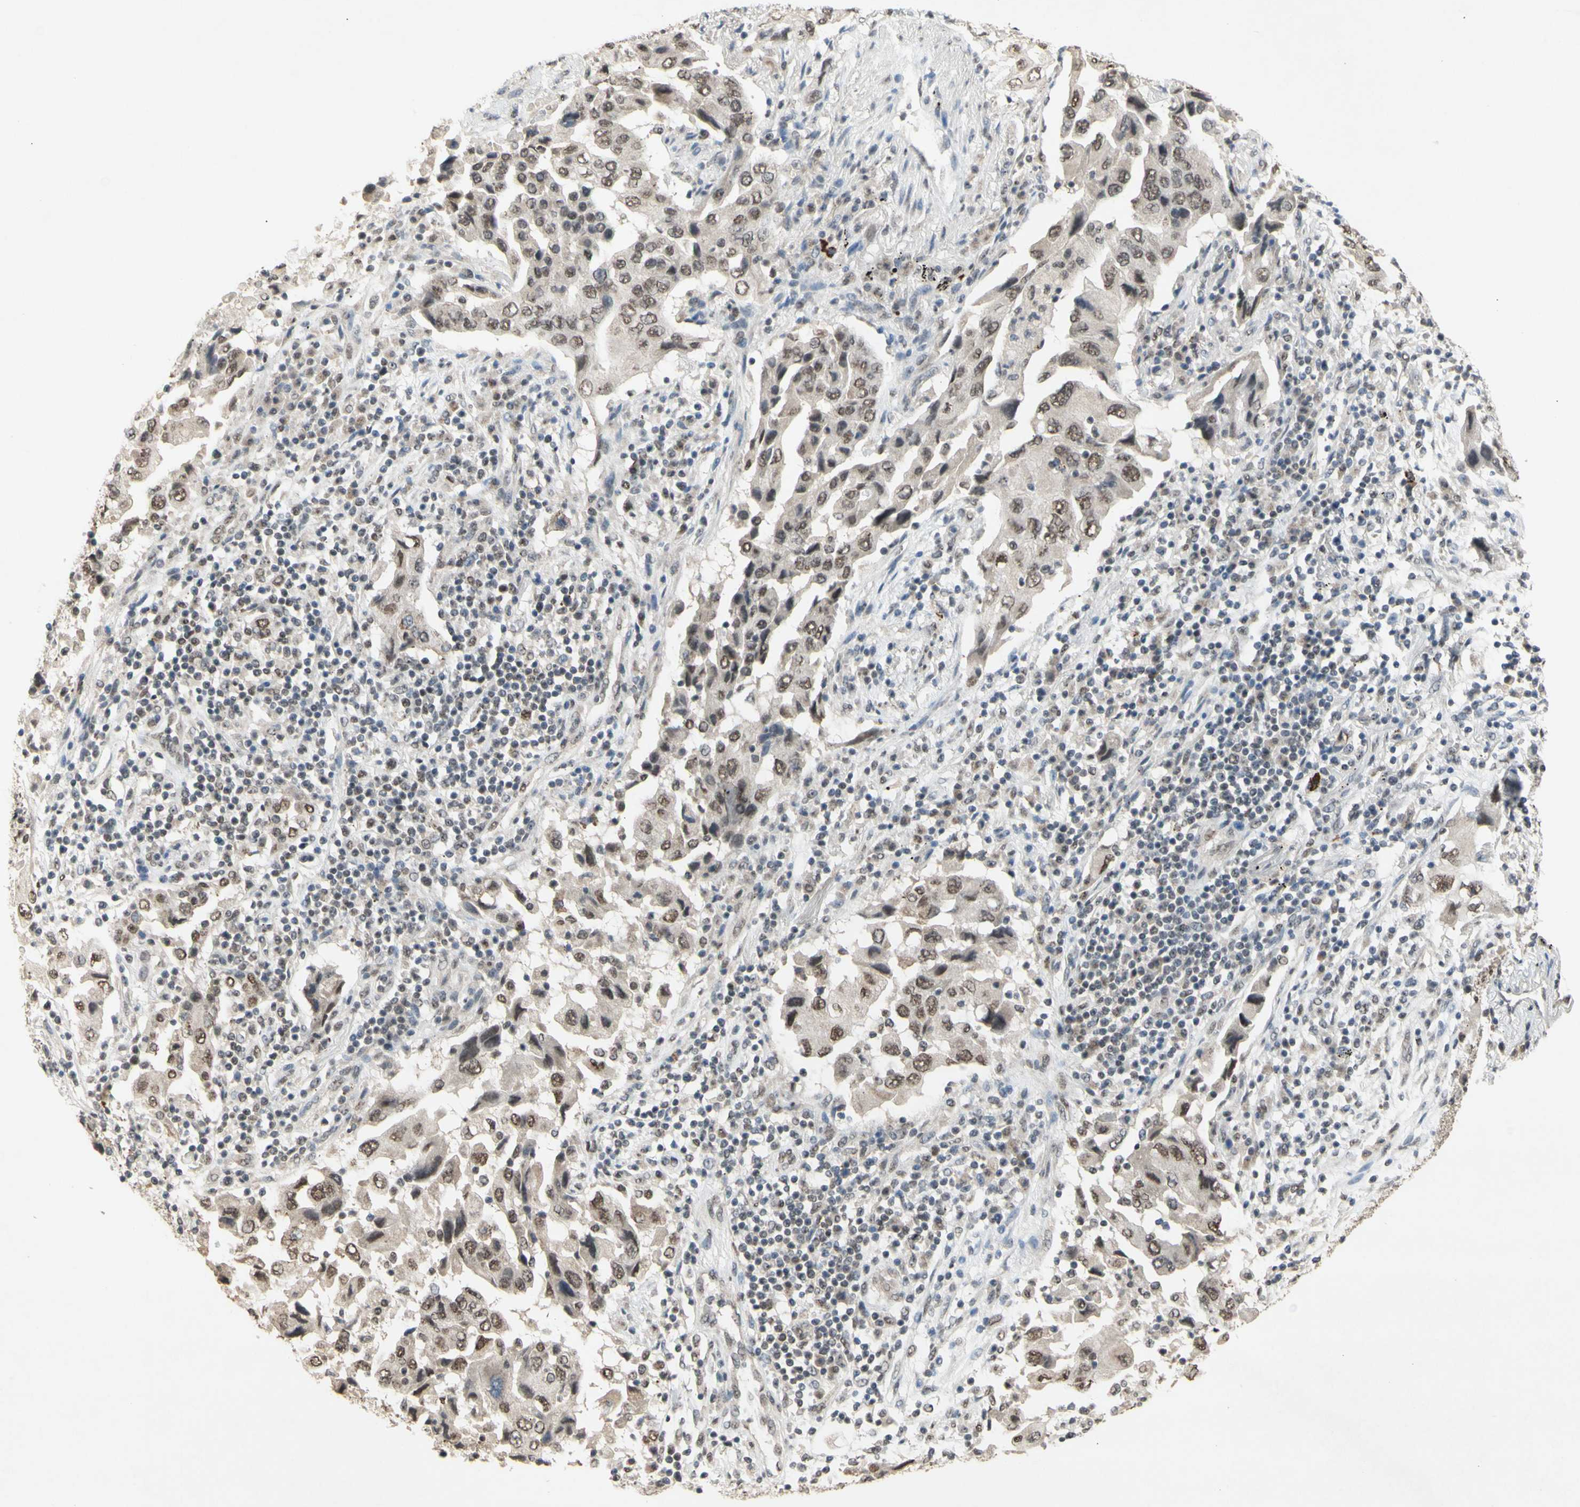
{"staining": {"intensity": "weak", "quantity": ">75%", "location": "nuclear"}, "tissue": "lung cancer", "cell_type": "Tumor cells", "image_type": "cancer", "snomed": [{"axis": "morphology", "description": "Adenocarcinoma, NOS"}, {"axis": "topography", "description": "Lung"}], "caption": "Tumor cells exhibit weak nuclear expression in approximately >75% of cells in lung adenocarcinoma.", "gene": "SFPQ", "patient": {"sex": "female", "age": 65}}